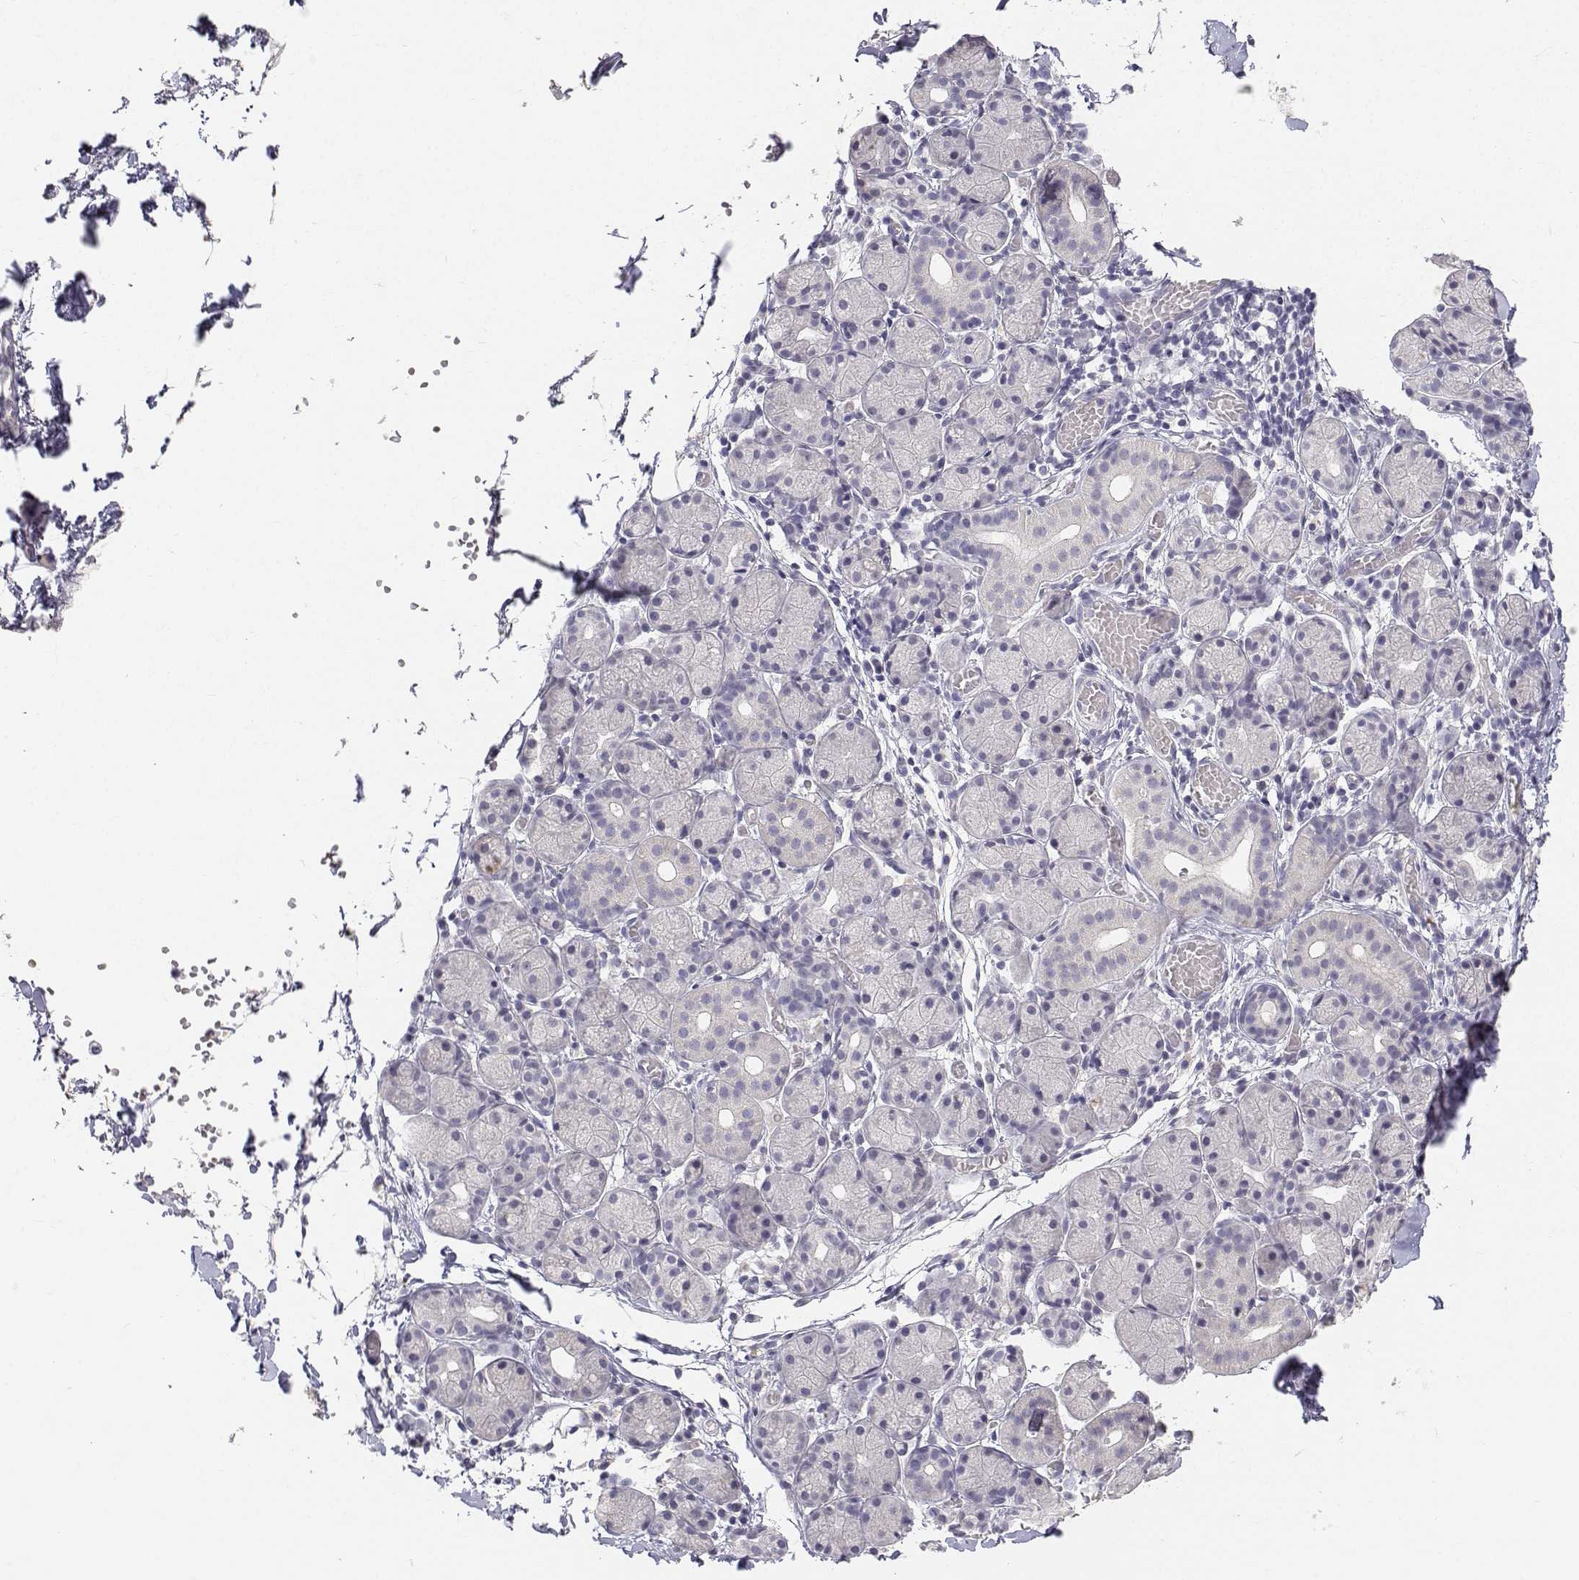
{"staining": {"intensity": "negative", "quantity": "none", "location": "none"}, "tissue": "salivary gland", "cell_type": "Glandular cells", "image_type": "normal", "snomed": [{"axis": "morphology", "description": "Normal tissue, NOS"}, {"axis": "topography", "description": "Salivary gland"}], "caption": "DAB (3,3'-diaminobenzidine) immunohistochemical staining of benign salivary gland displays no significant staining in glandular cells.", "gene": "PAEP", "patient": {"sex": "female", "age": 24}}